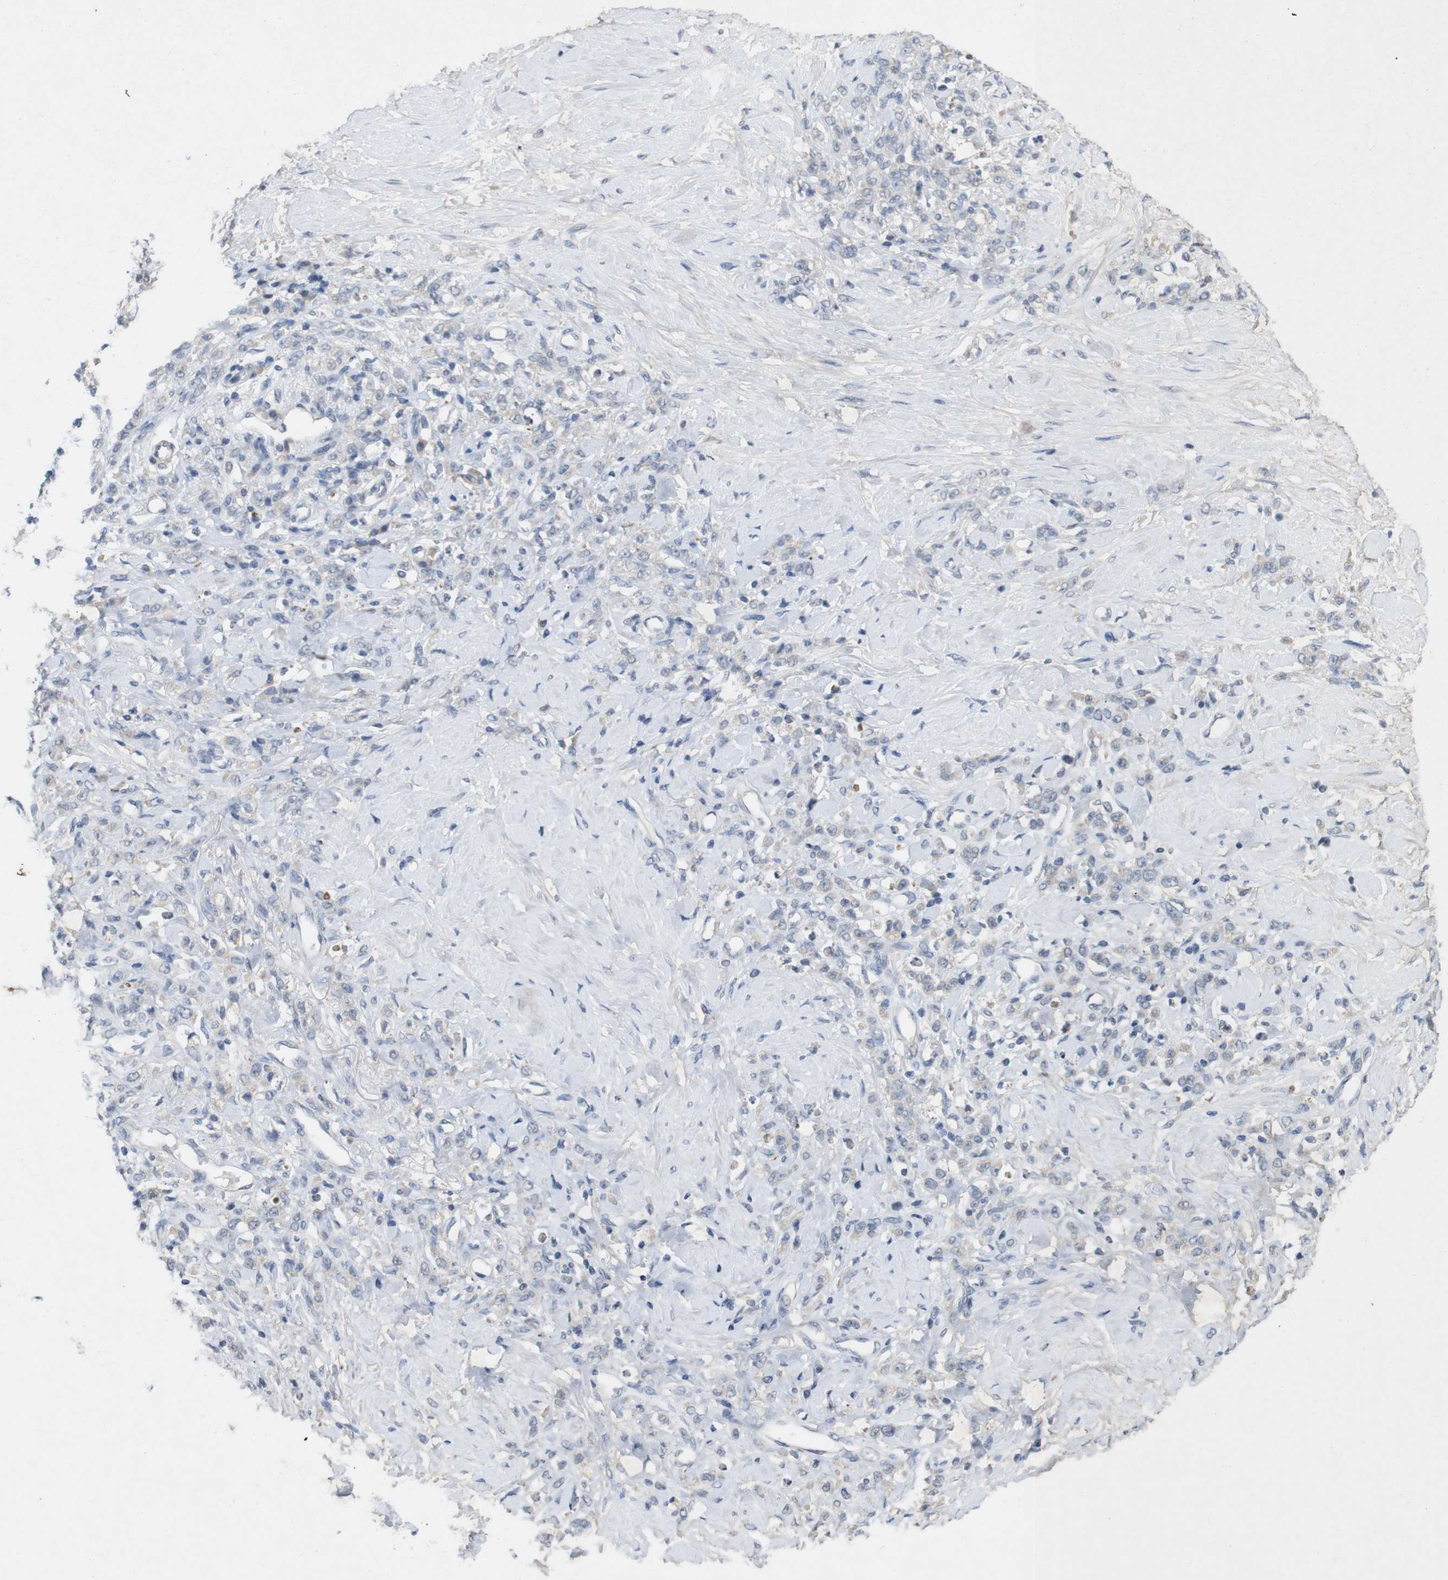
{"staining": {"intensity": "negative", "quantity": "none", "location": "none"}, "tissue": "stomach cancer", "cell_type": "Tumor cells", "image_type": "cancer", "snomed": [{"axis": "morphology", "description": "Adenocarcinoma, NOS"}, {"axis": "topography", "description": "Stomach"}], "caption": "DAB (3,3'-diaminobenzidine) immunohistochemical staining of stomach adenocarcinoma reveals no significant staining in tumor cells. The staining was performed using DAB (3,3'-diaminobenzidine) to visualize the protein expression in brown, while the nuclei were stained in blue with hematoxylin (Magnification: 20x).", "gene": "TSPAN14", "patient": {"sex": "male", "age": 82}}